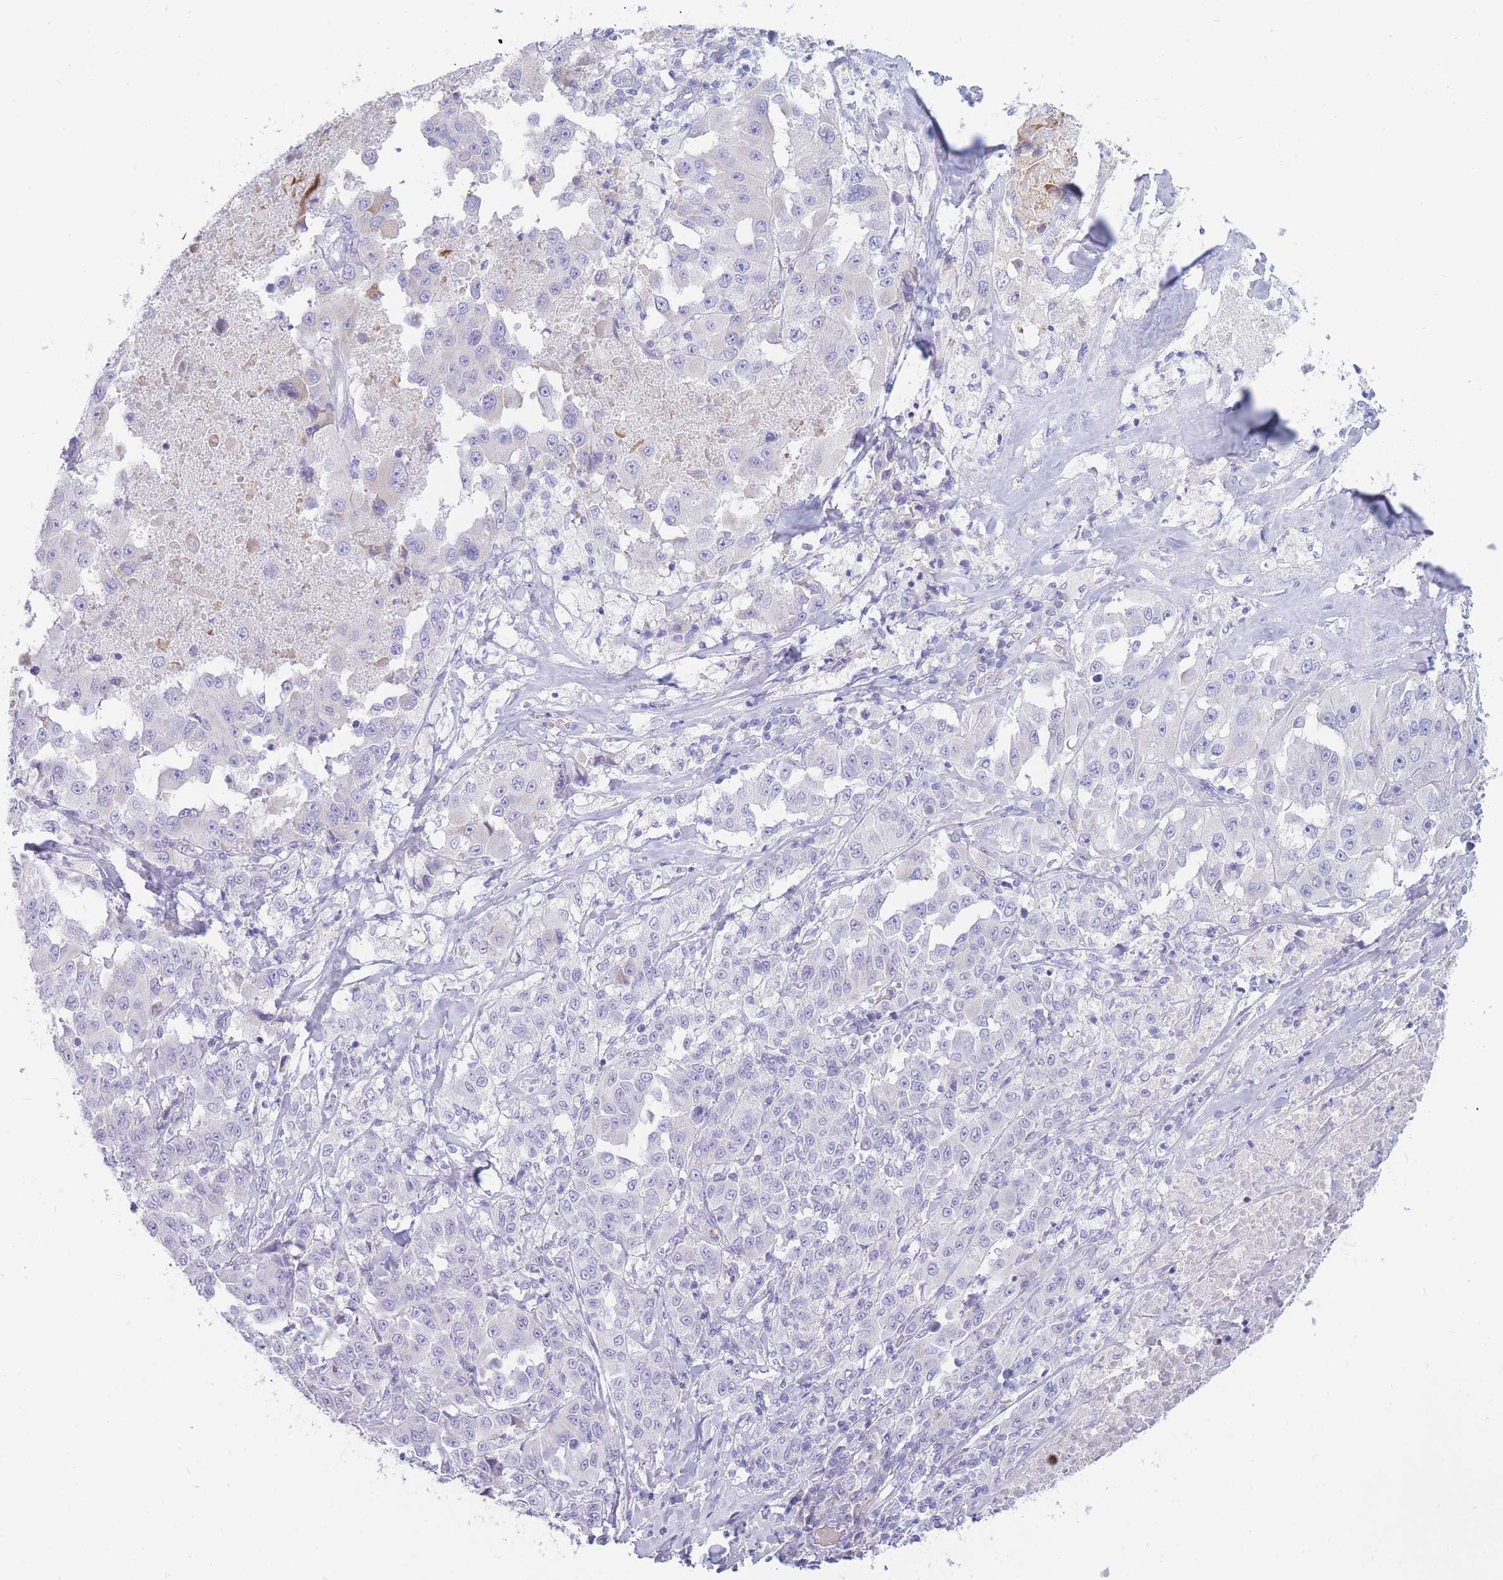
{"staining": {"intensity": "negative", "quantity": "none", "location": "none"}, "tissue": "melanoma", "cell_type": "Tumor cells", "image_type": "cancer", "snomed": [{"axis": "morphology", "description": "Malignant melanoma, Metastatic site"}, {"axis": "topography", "description": "Lymph node"}], "caption": "Immunohistochemistry micrograph of human melanoma stained for a protein (brown), which demonstrates no expression in tumor cells. The staining was performed using DAB to visualize the protein expression in brown, while the nuclei were stained in blue with hematoxylin (Magnification: 20x).", "gene": "TPSD1", "patient": {"sex": "male", "age": 62}}